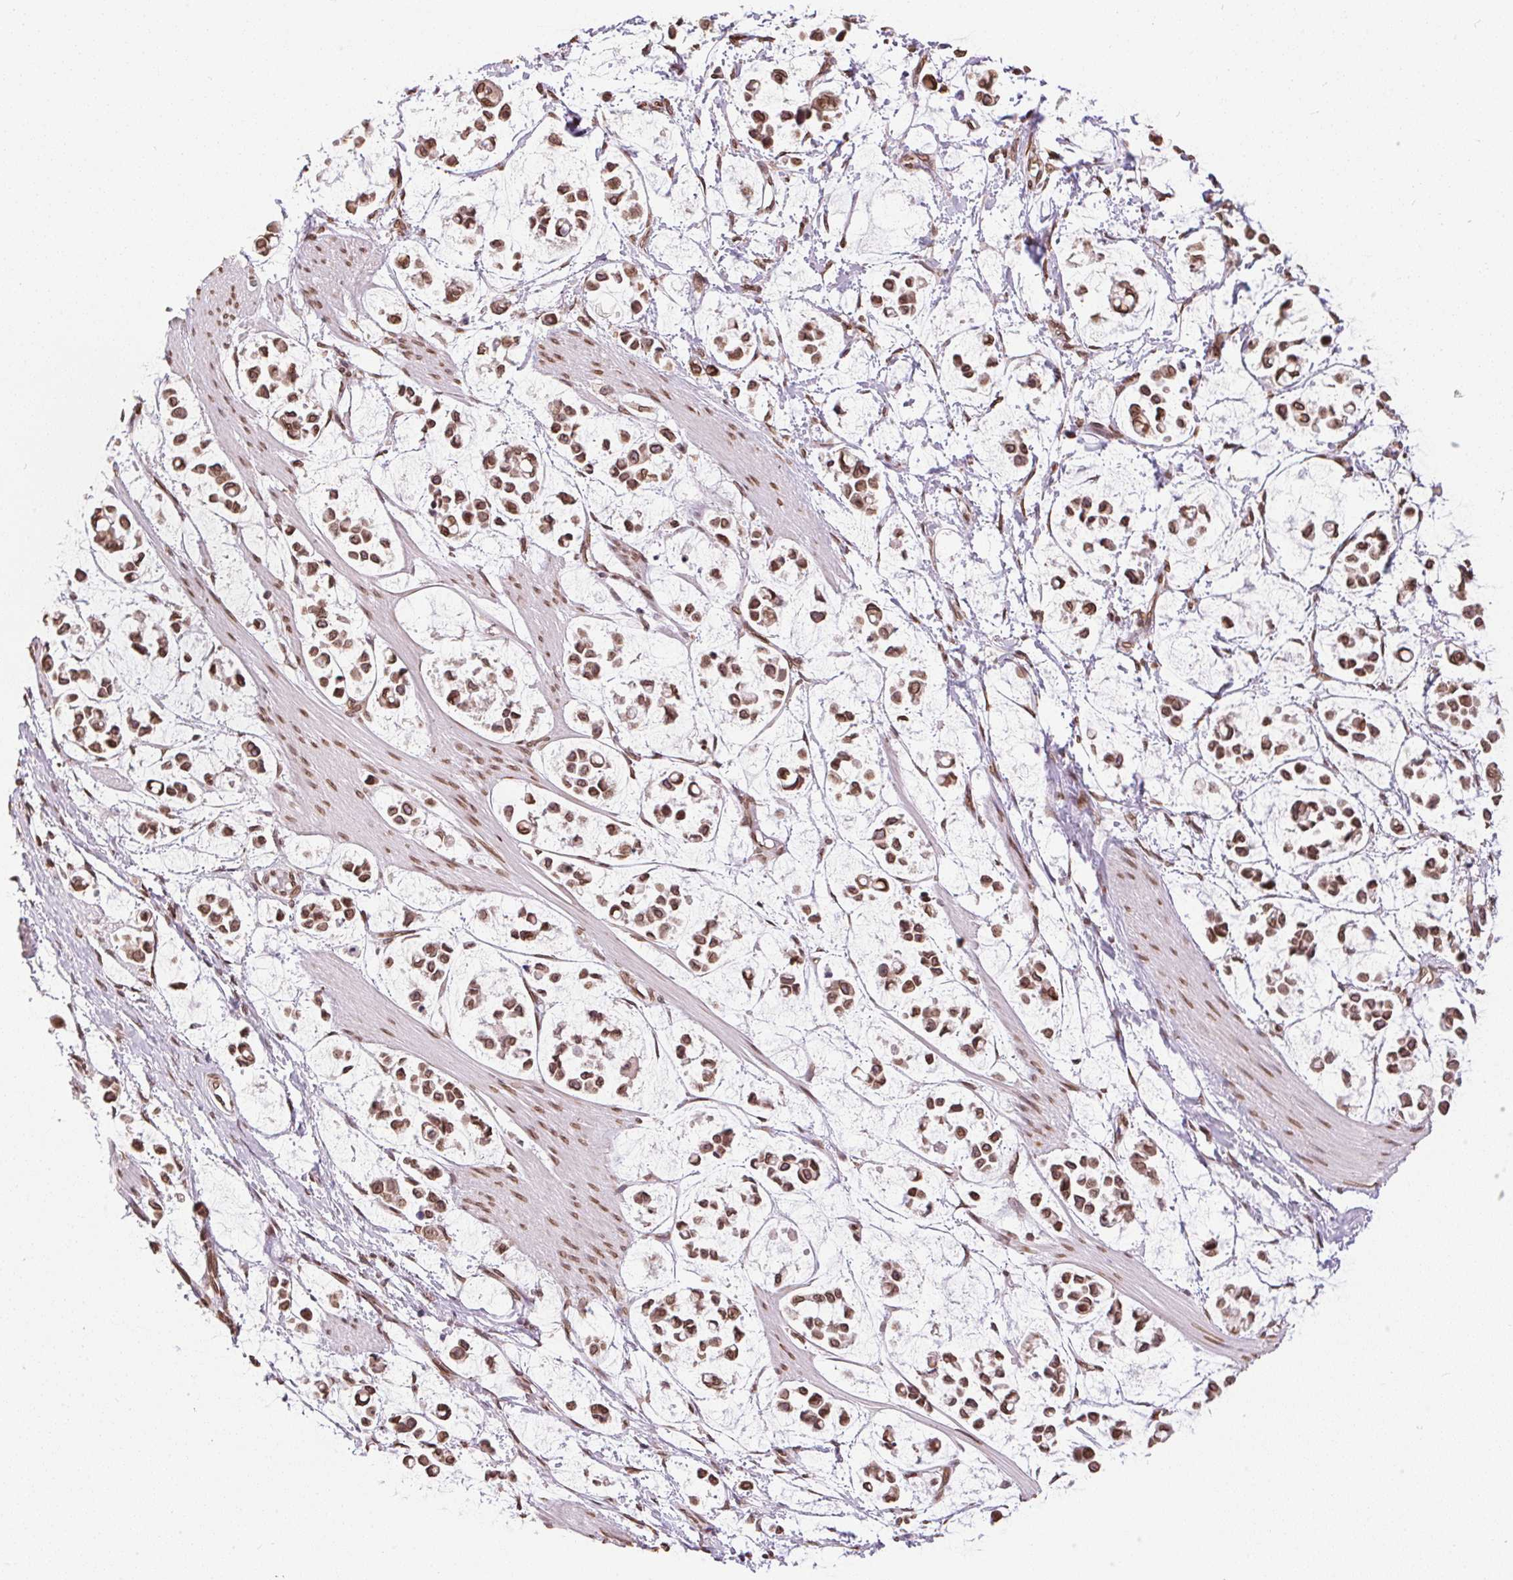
{"staining": {"intensity": "moderate", "quantity": ">75%", "location": "cytoplasmic/membranous,nuclear"}, "tissue": "stomach cancer", "cell_type": "Tumor cells", "image_type": "cancer", "snomed": [{"axis": "morphology", "description": "Adenocarcinoma, NOS"}, {"axis": "topography", "description": "Stomach"}], "caption": "About >75% of tumor cells in human stomach cancer (adenocarcinoma) reveal moderate cytoplasmic/membranous and nuclear protein staining as visualized by brown immunohistochemical staining.", "gene": "TMEM175", "patient": {"sex": "male", "age": 82}}